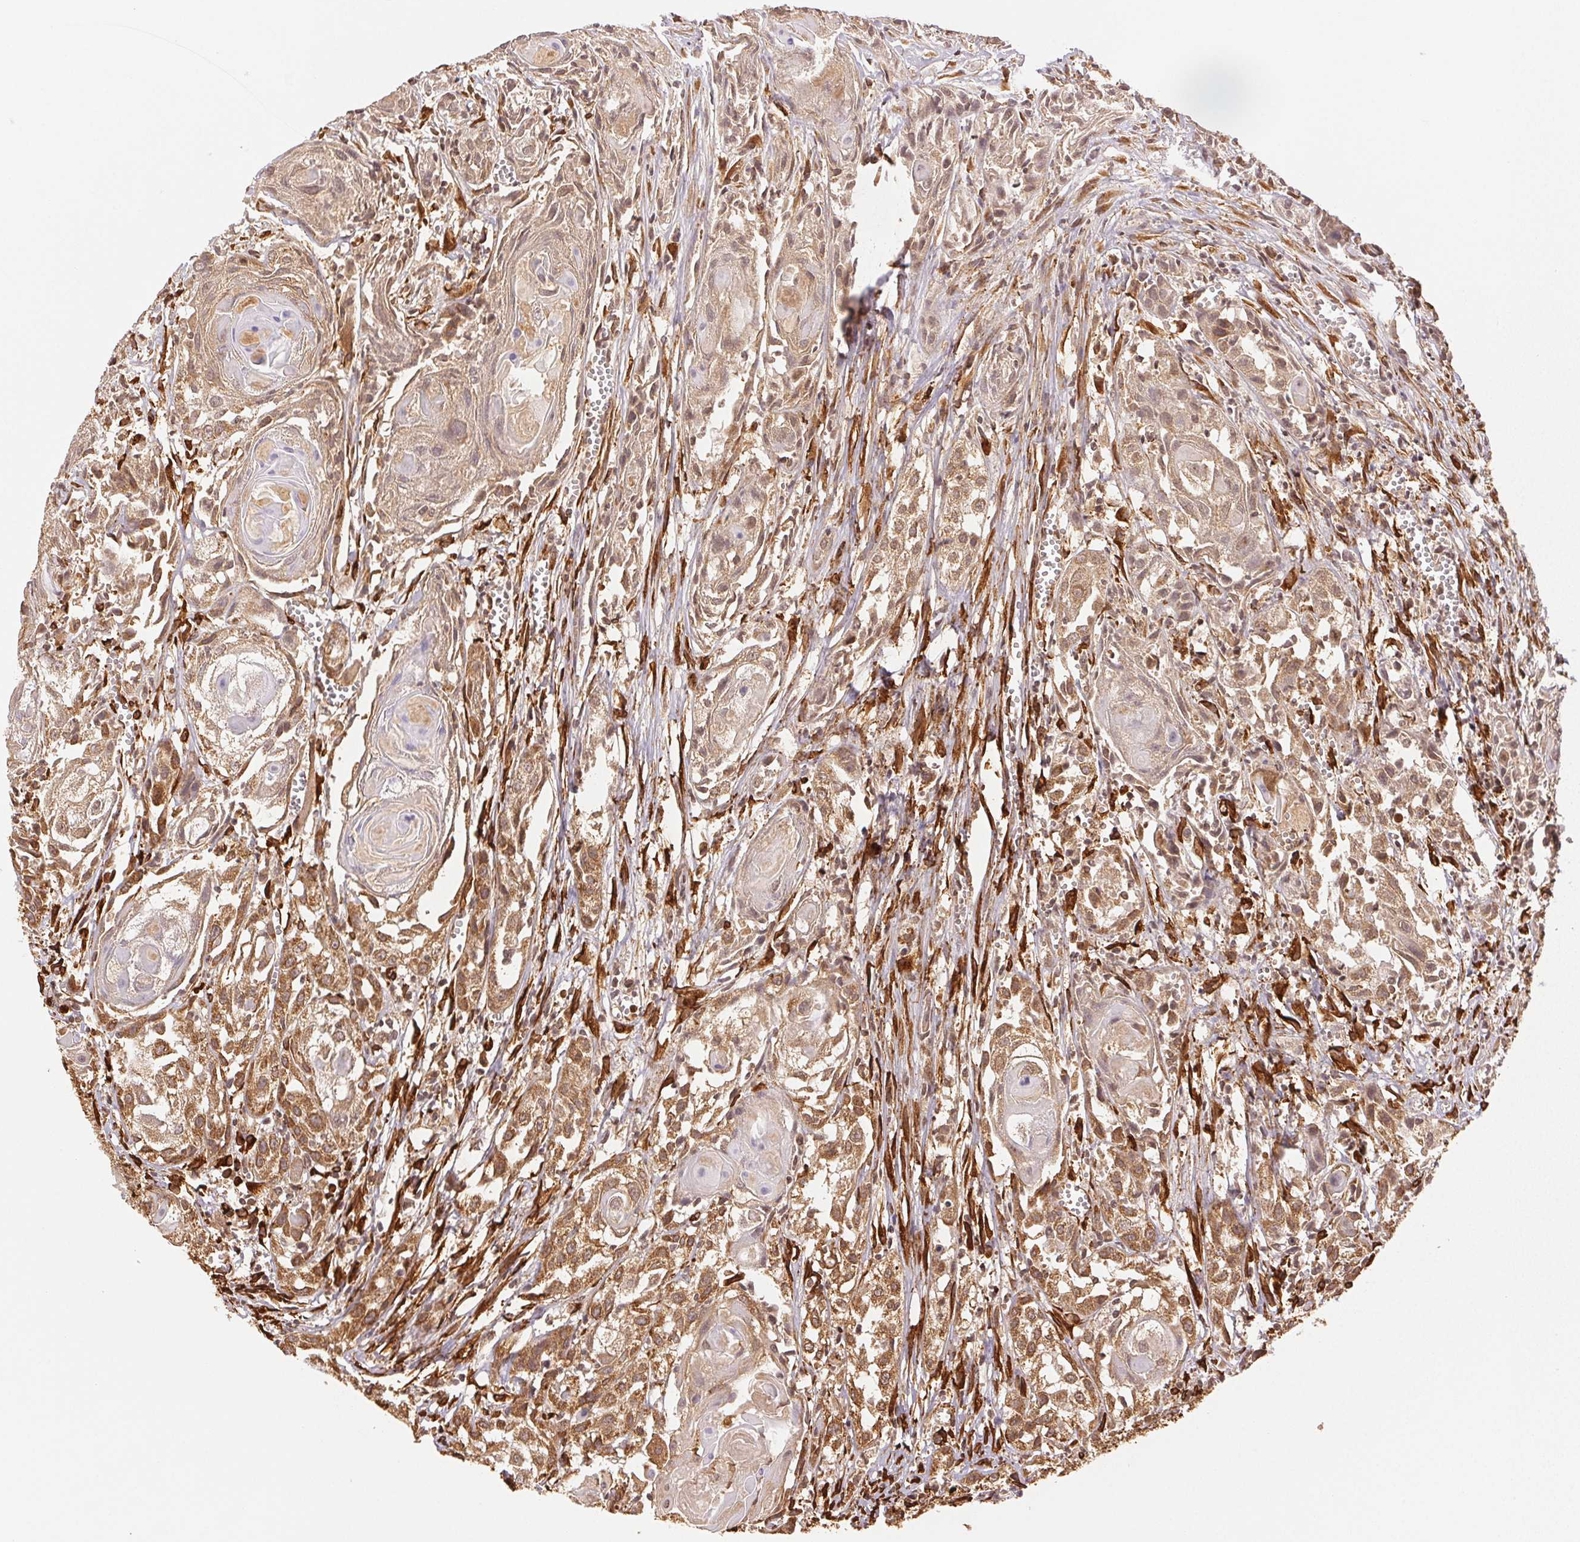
{"staining": {"intensity": "weak", "quantity": "25%-75%", "location": "cytoplasmic/membranous"}, "tissue": "head and neck cancer", "cell_type": "Tumor cells", "image_type": "cancer", "snomed": [{"axis": "morphology", "description": "Squamous cell carcinoma, NOS"}, {"axis": "topography", "description": "Head-Neck"}], "caption": "Brown immunohistochemical staining in human head and neck squamous cell carcinoma reveals weak cytoplasmic/membranous positivity in approximately 25%-75% of tumor cells.", "gene": "RCN3", "patient": {"sex": "female", "age": 80}}